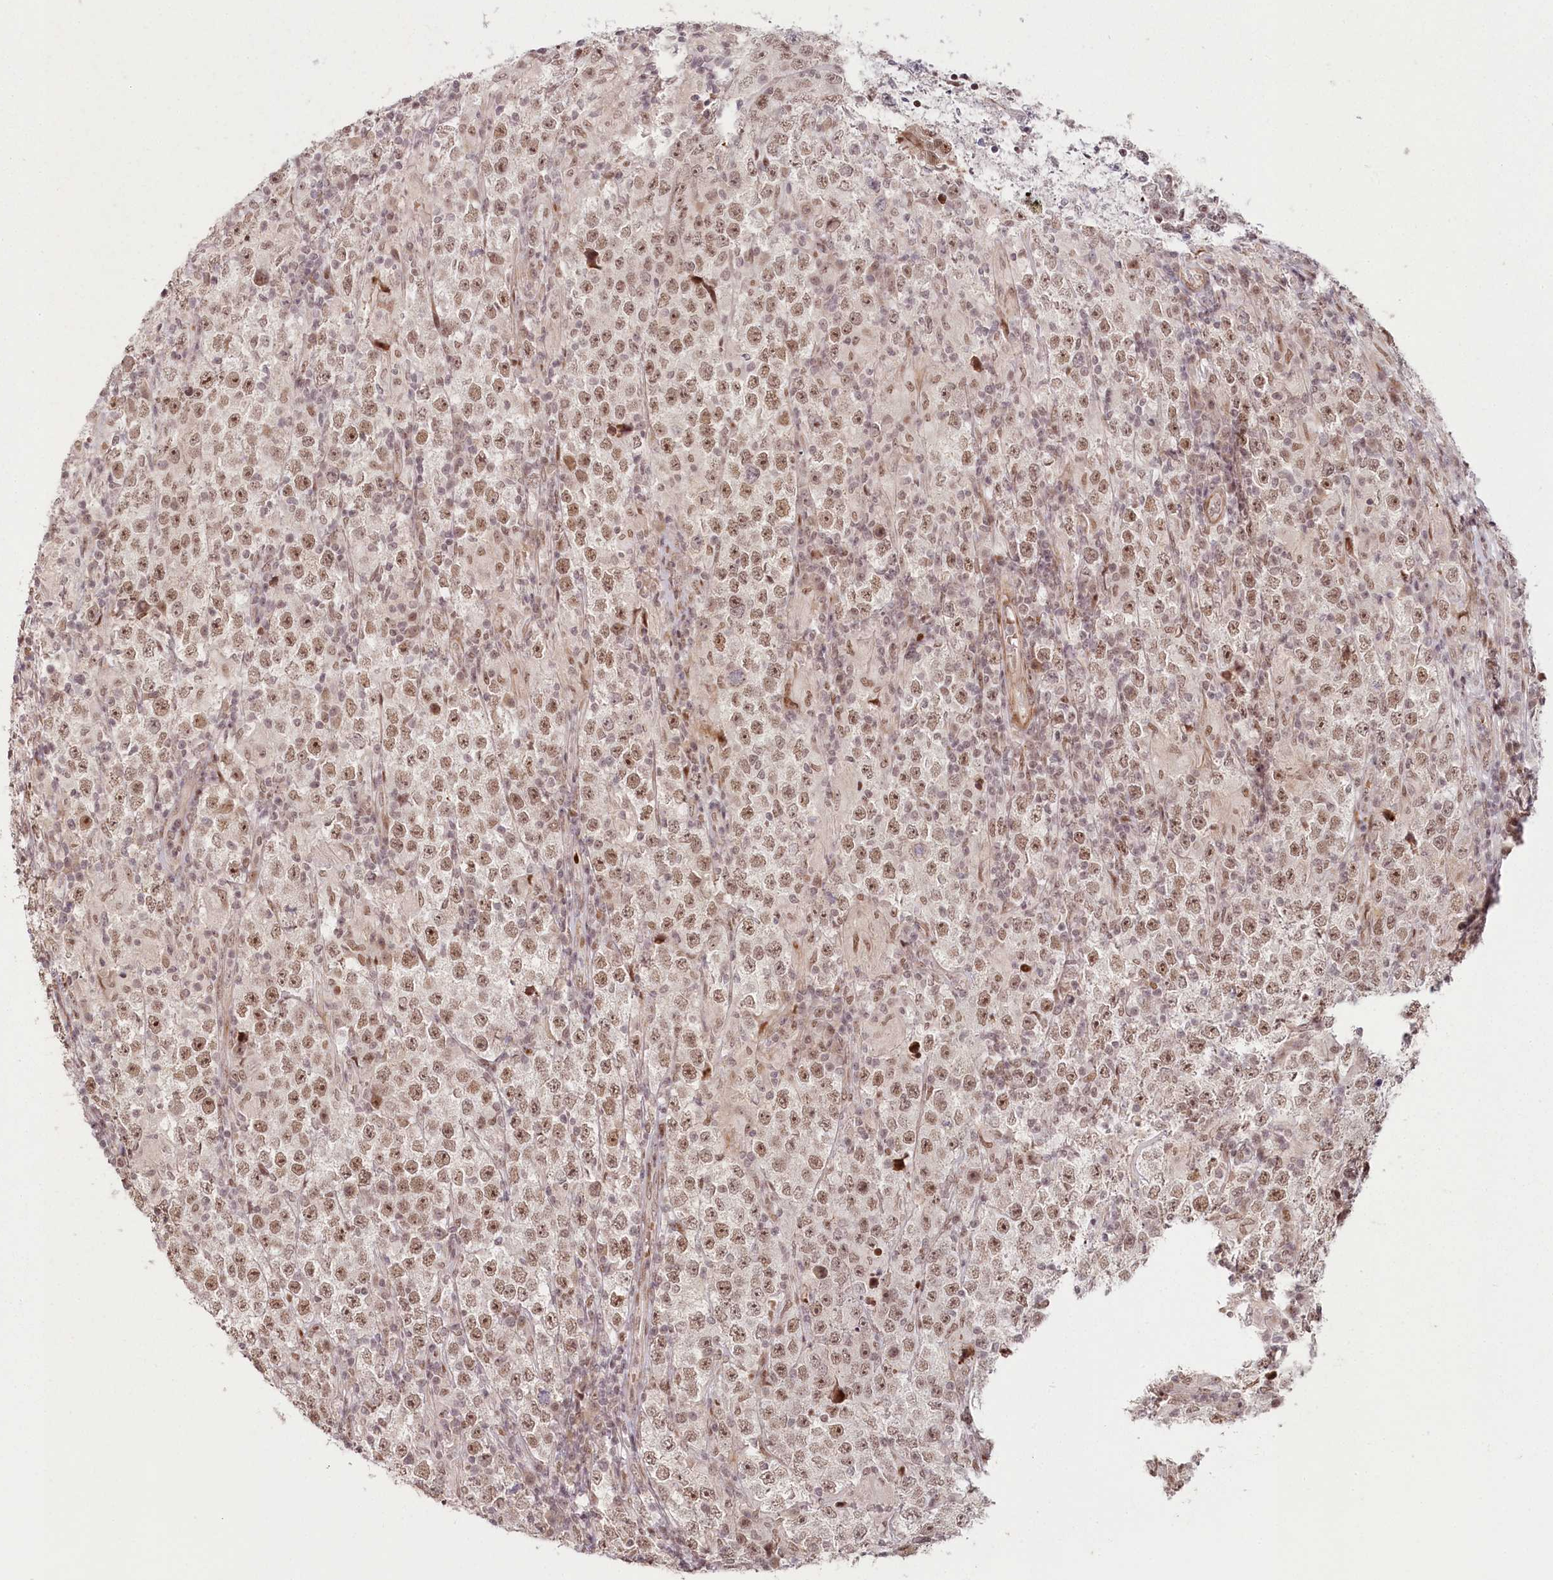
{"staining": {"intensity": "moderate", "quantity": ">75%", "location": "nuclear"}, "tissue": "testis cancer", "cell_type": "Tumor cells", "image_type": "cancer", "snomed": [{"axis": "morphology", "description": "Normal tissue, NOS"}, {"axis": "morphology", "description": "Urothelial carcinoma, High grade"}, {"axis": "morphology", "description": "Seminoma, NOS"}, {"axis": "morphology", "description": "Carcinoma, Embryonal, NOS"}, {"axis": "topography", "description": "Urinary bladder"}, {"axis": "topography", "description": "Testis"}], "caption": "Protein staining of testis cancer tissue exhibits moderate nuclear staining in approximately >75% of tumor cells.", "gene": "FAM204A", "patient": {"sex": "male", "age": 41}}